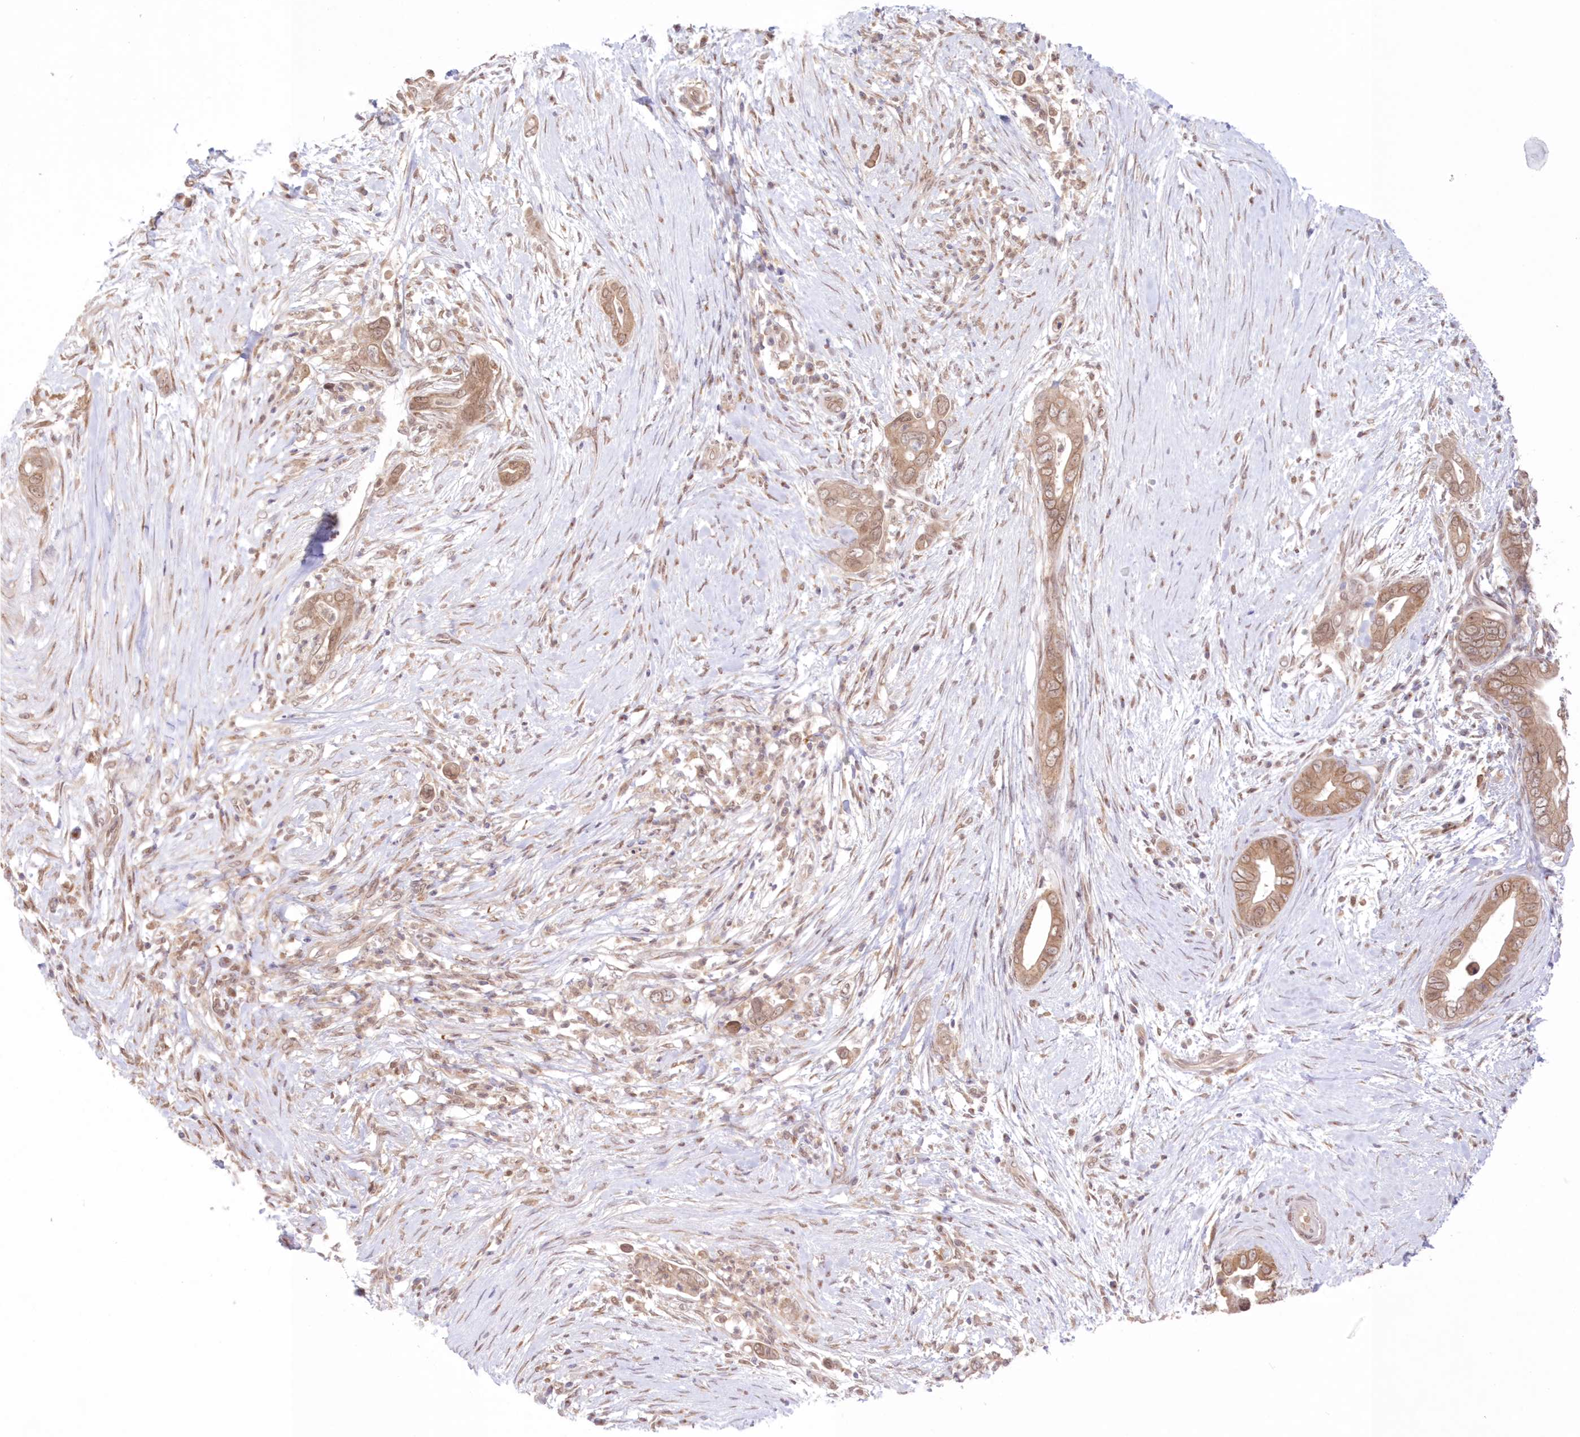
{"staining": {"intensity": "moderate", "quantity": ">75%", "location": "cytoplasmic/membranous"}, "tissue": "pancreatic cancer", "cell_type": "Tumor cells", "image_type": "cancer", "snomed": [{"axis": "morphology", "description": "Adenocarcinoma, NOS"}, {"axis": "topography", "description": "Pancreas"}], "caption": "Tumor cells reveal moderate cytoplasmic/membranous staining in approximately >75% of cells in pancreatic cancer (adenocarcinoma).", "gene": "RNPEP", "patient": {"sex": "male", "age": 75}}